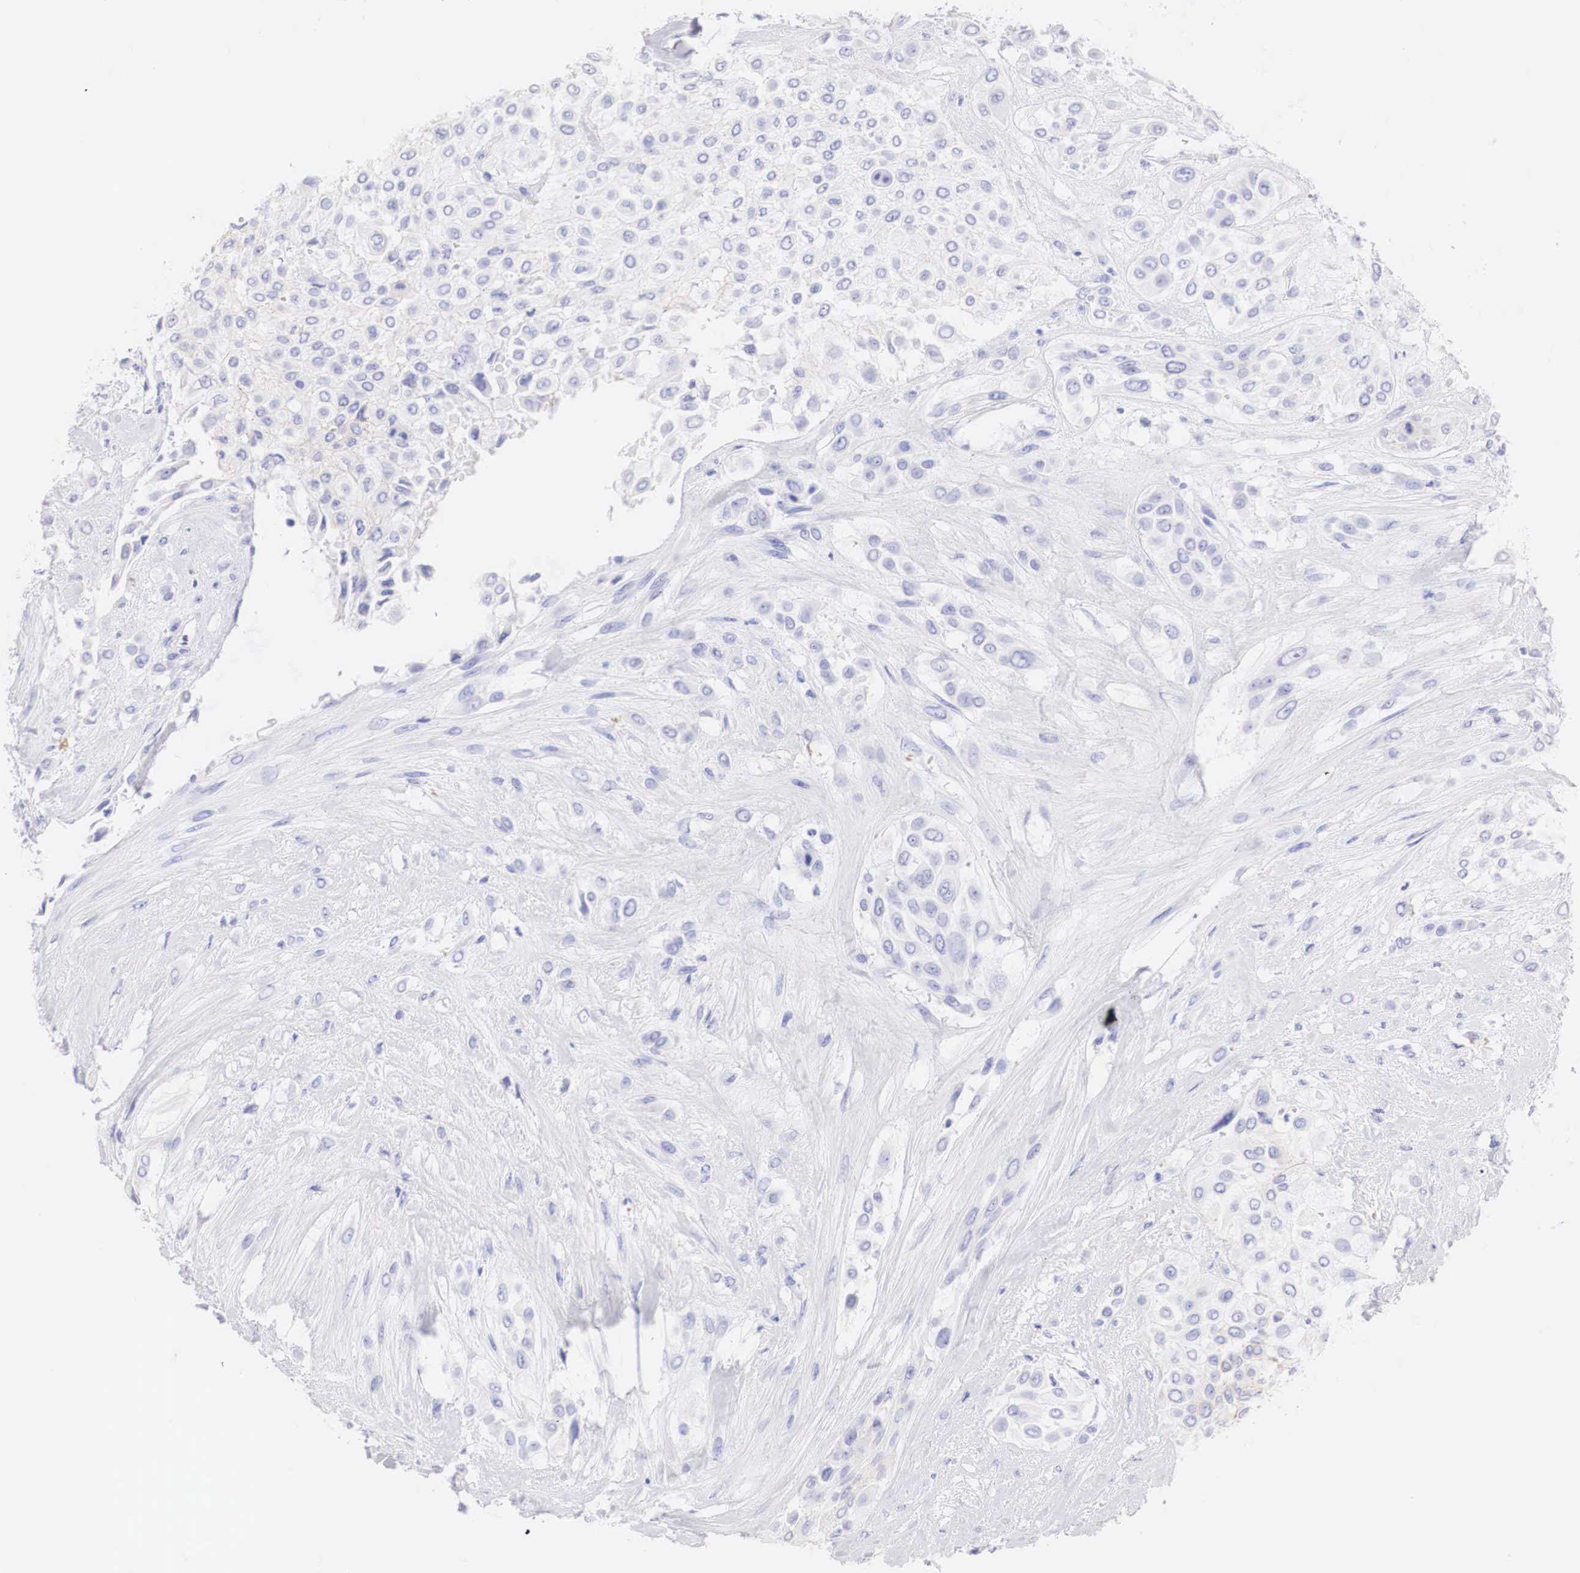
{"staining": {"intensity": "negative", "quantity": "none", "location": "none"}, "tissue": "urothelial cancer", "cell_type": "Tumor cells", "image_type": "cancer", "snomed": [{"axis": "morphology", "description": "Urothelial carcinoma, High grade"}, {"axis": "topography", "description": "Urinary bladder"}], "caption": "Urothelial carcinoma (high-grade) stained for a protein using IHC demonstrates no staining tumor cells.", "gene": "ERBB2", "patient": {"sex": "male", "age": 57}}